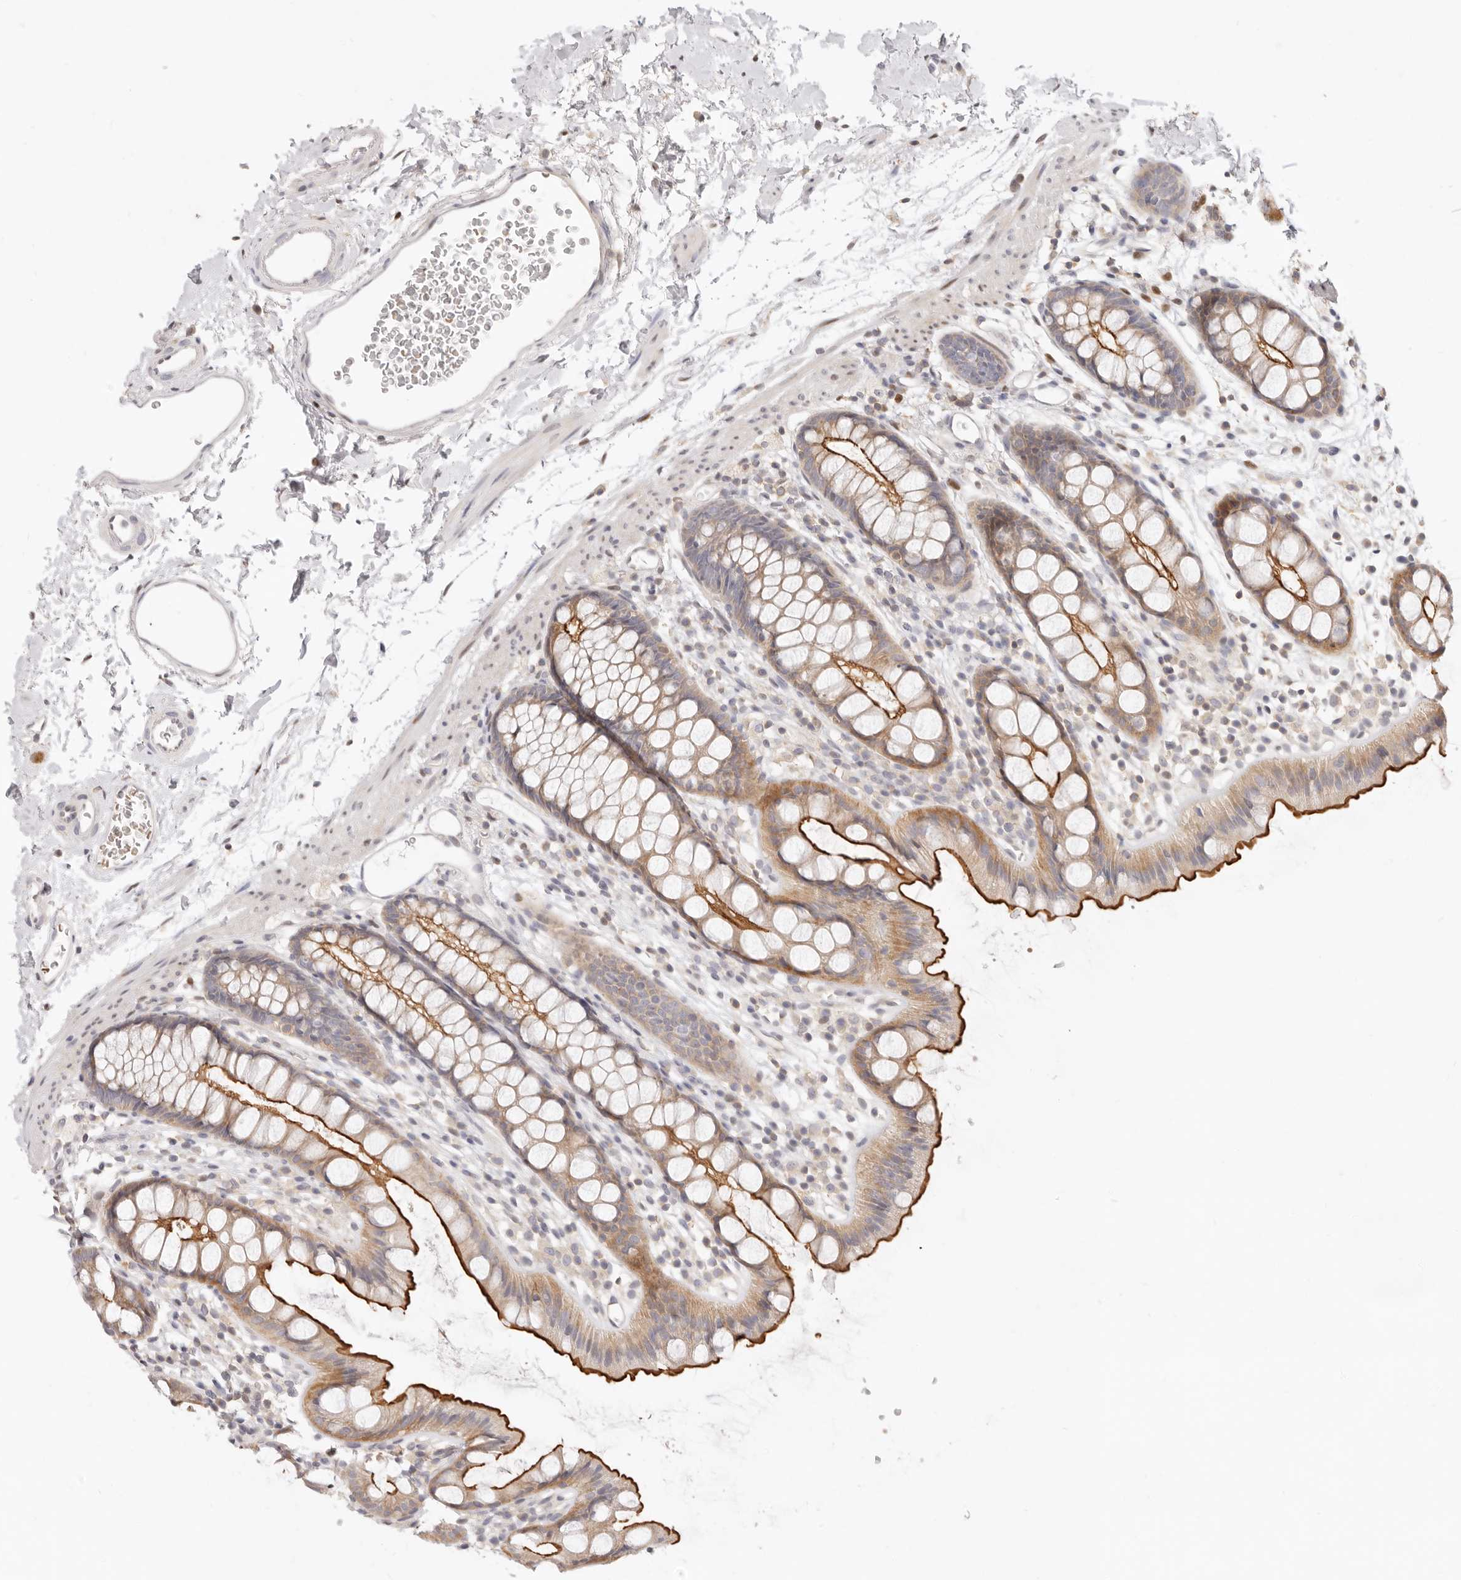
{"staining": {"intensity": "strong", "quantity": "25%-75%", "location": "cytoplasmic/membranous"}, "tissue": "rectum", "cell_type": "Glandular cells", "image_type": "normal", "snomed": [{"axis": "morphology", "description": "Normal tissue, NOS"}, {"axis": "topography", "description": "Rectum"}], "caption": "Immunohistochemistry of normal human rectum demonstrates high levels of strong cytoplasmic/membranous expression in approximately 25%-75% of glandular cells. Using DAB (brown) and hematoxylin (blue) stains, captured at high magnification using brightfield microscopy.", "gene": "LTB4R2", "patient": {"sex": "female", "age": 65}}